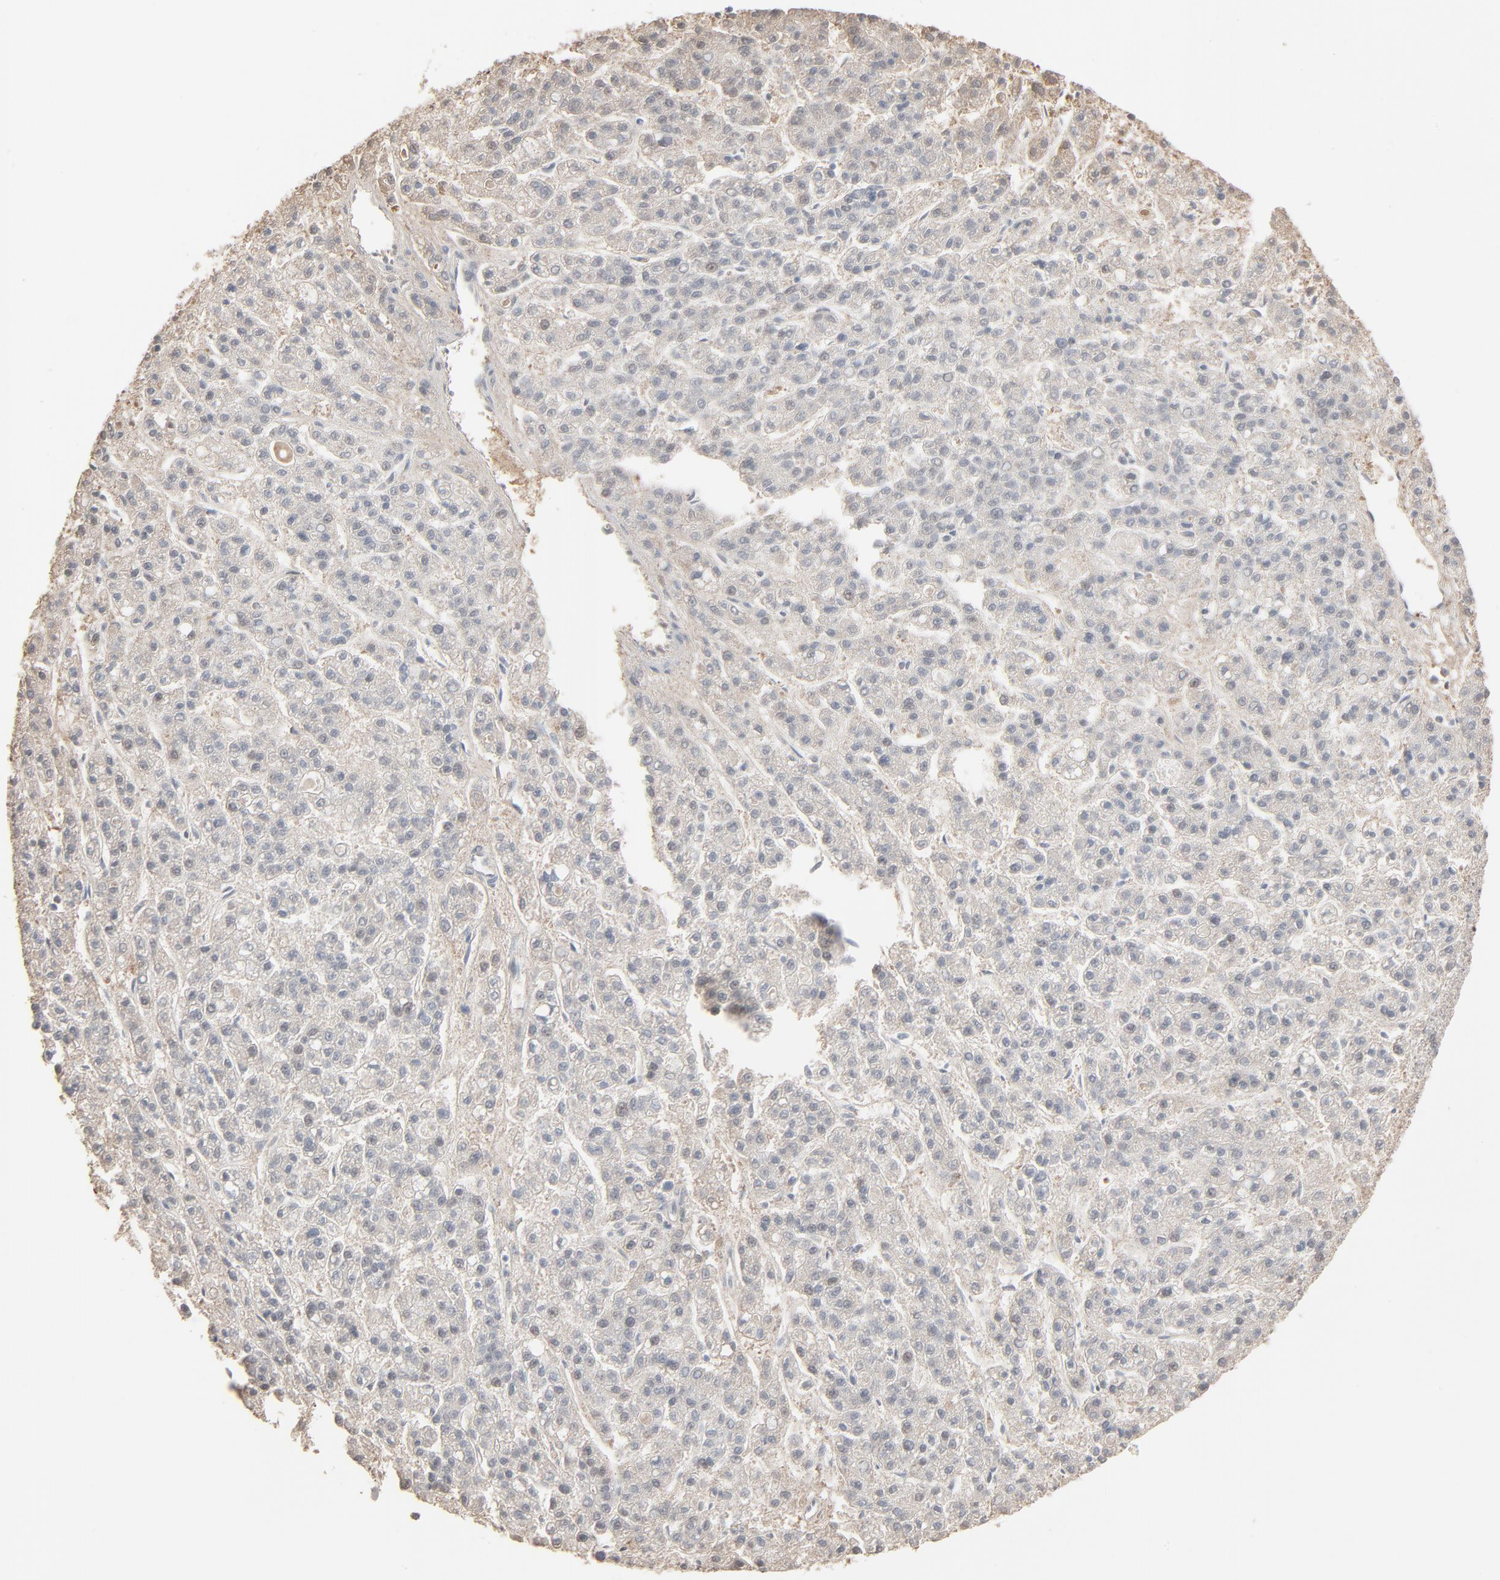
{"staining": {"intensity": "weak", "quantity": ">75%", "location": "cytoplasmic/membranous"}, "tissue": "liver cancer", "cell_type": "Tumor cells", "image_type": "cancer", "snomed": [{"axis": "morphology", "description": "Carcinoma, Hepatocellular, NOS"}, {"axis": "topography", "description": "Liver"}], "caption": "A brown stain shows weak cytoplasmic/membranous staining of a protein in human hepatocellular carcinoma (liver) tumor cells.", "gene": "CCT5", "patient": {"sex": "male", "age": 70}}